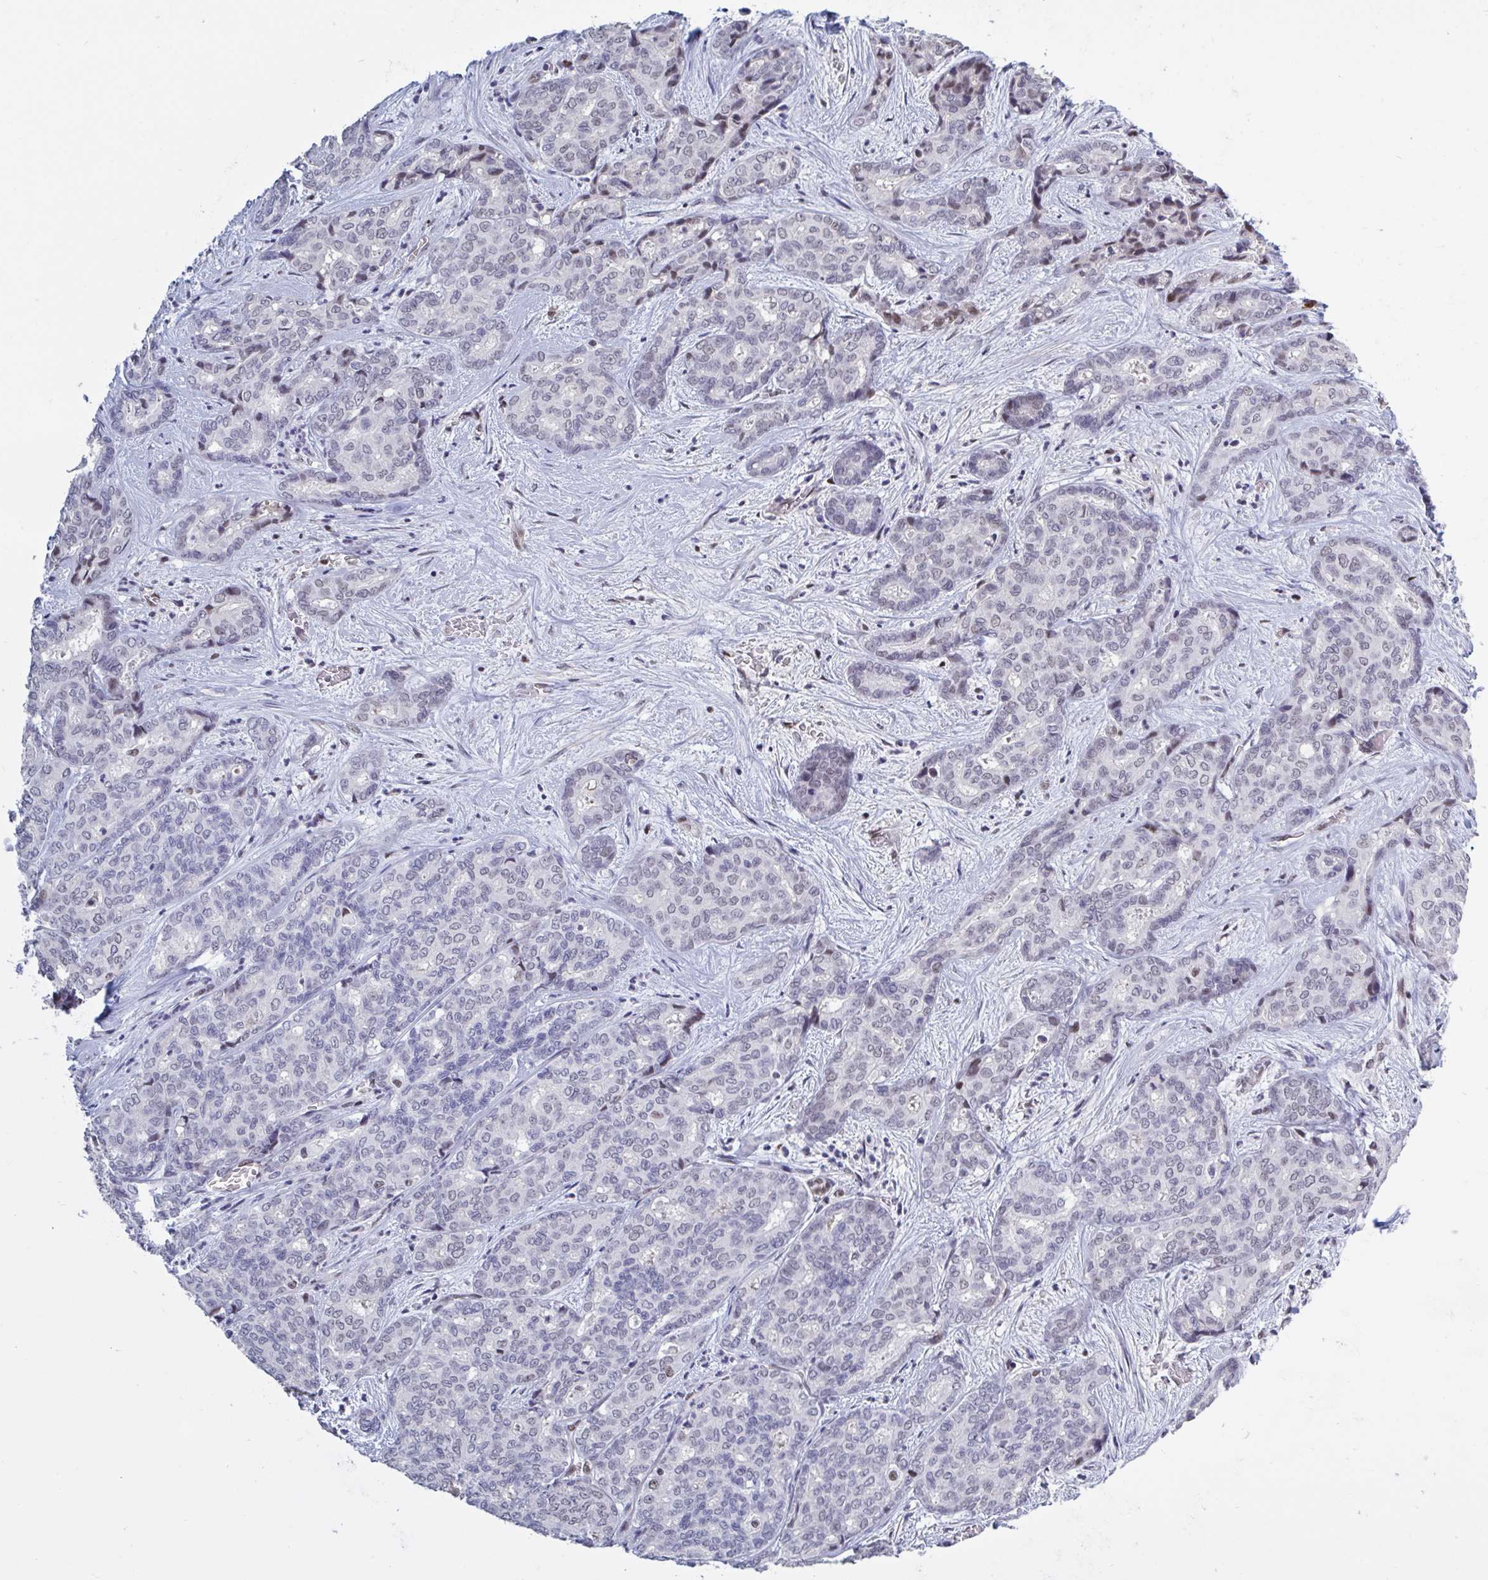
{"staining": {"intensity": "weak", "quantity": "<25%", "location": "nuclear"}, "tissue": "liver cancer", "cell_type": "Tumor cells", "image_type": "cancer", "snomed": [{"axis": "morphology", "description": "Cholangiocarcinoma"}, {"axis": "topography", "description": "Liver"}], "caption": "Photomicrograph shows no significant protein staining in tumor cells of liver cancer (cholangiocarcinoma).", "gene": "BCL7B", "patient": {"sex": "female", "age": 64}}